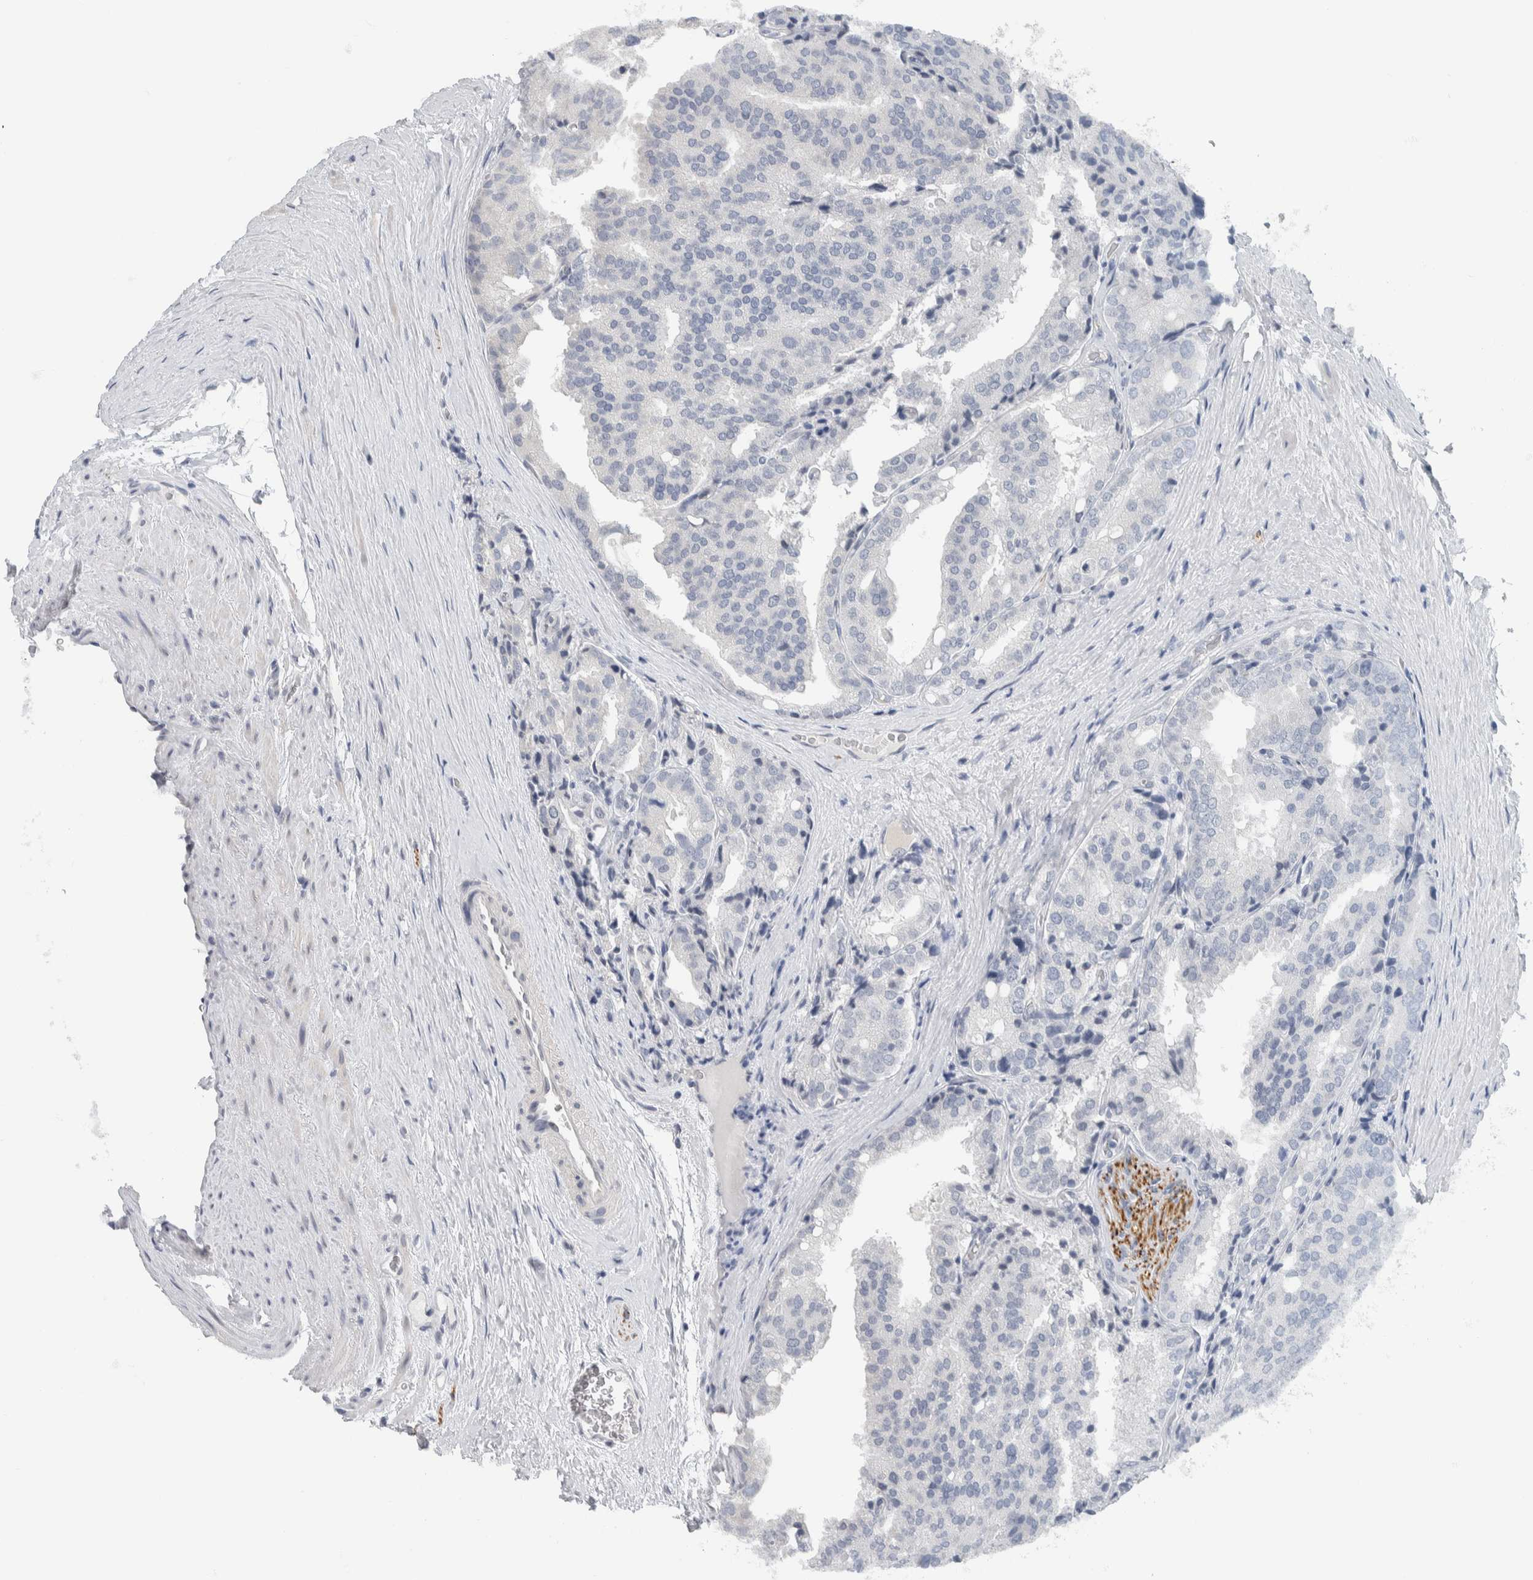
{"staining": {"intensity": "negative", "quantity": "none", "location": "none"}, "tissue": "prostate cancer", "cell_type": "Tumor cells", "image_type": "cancer", "snomed": [{"axis": "morphology", "description": "Adenocarcinoma, High grade"}, {"axis": "topography", "description": "Prostate"}], "caption": "Immunohistochemistry histopathology image of neoplastic tissue: human prostate cancer (adenocarcinoma (high-grade)) stained with DAB (3,3'-diaminobenzidine) exhibits no significant protein expression in tumor cells.", "gene": "NEFM", "patient": {"sex": "male", "age": 50}}